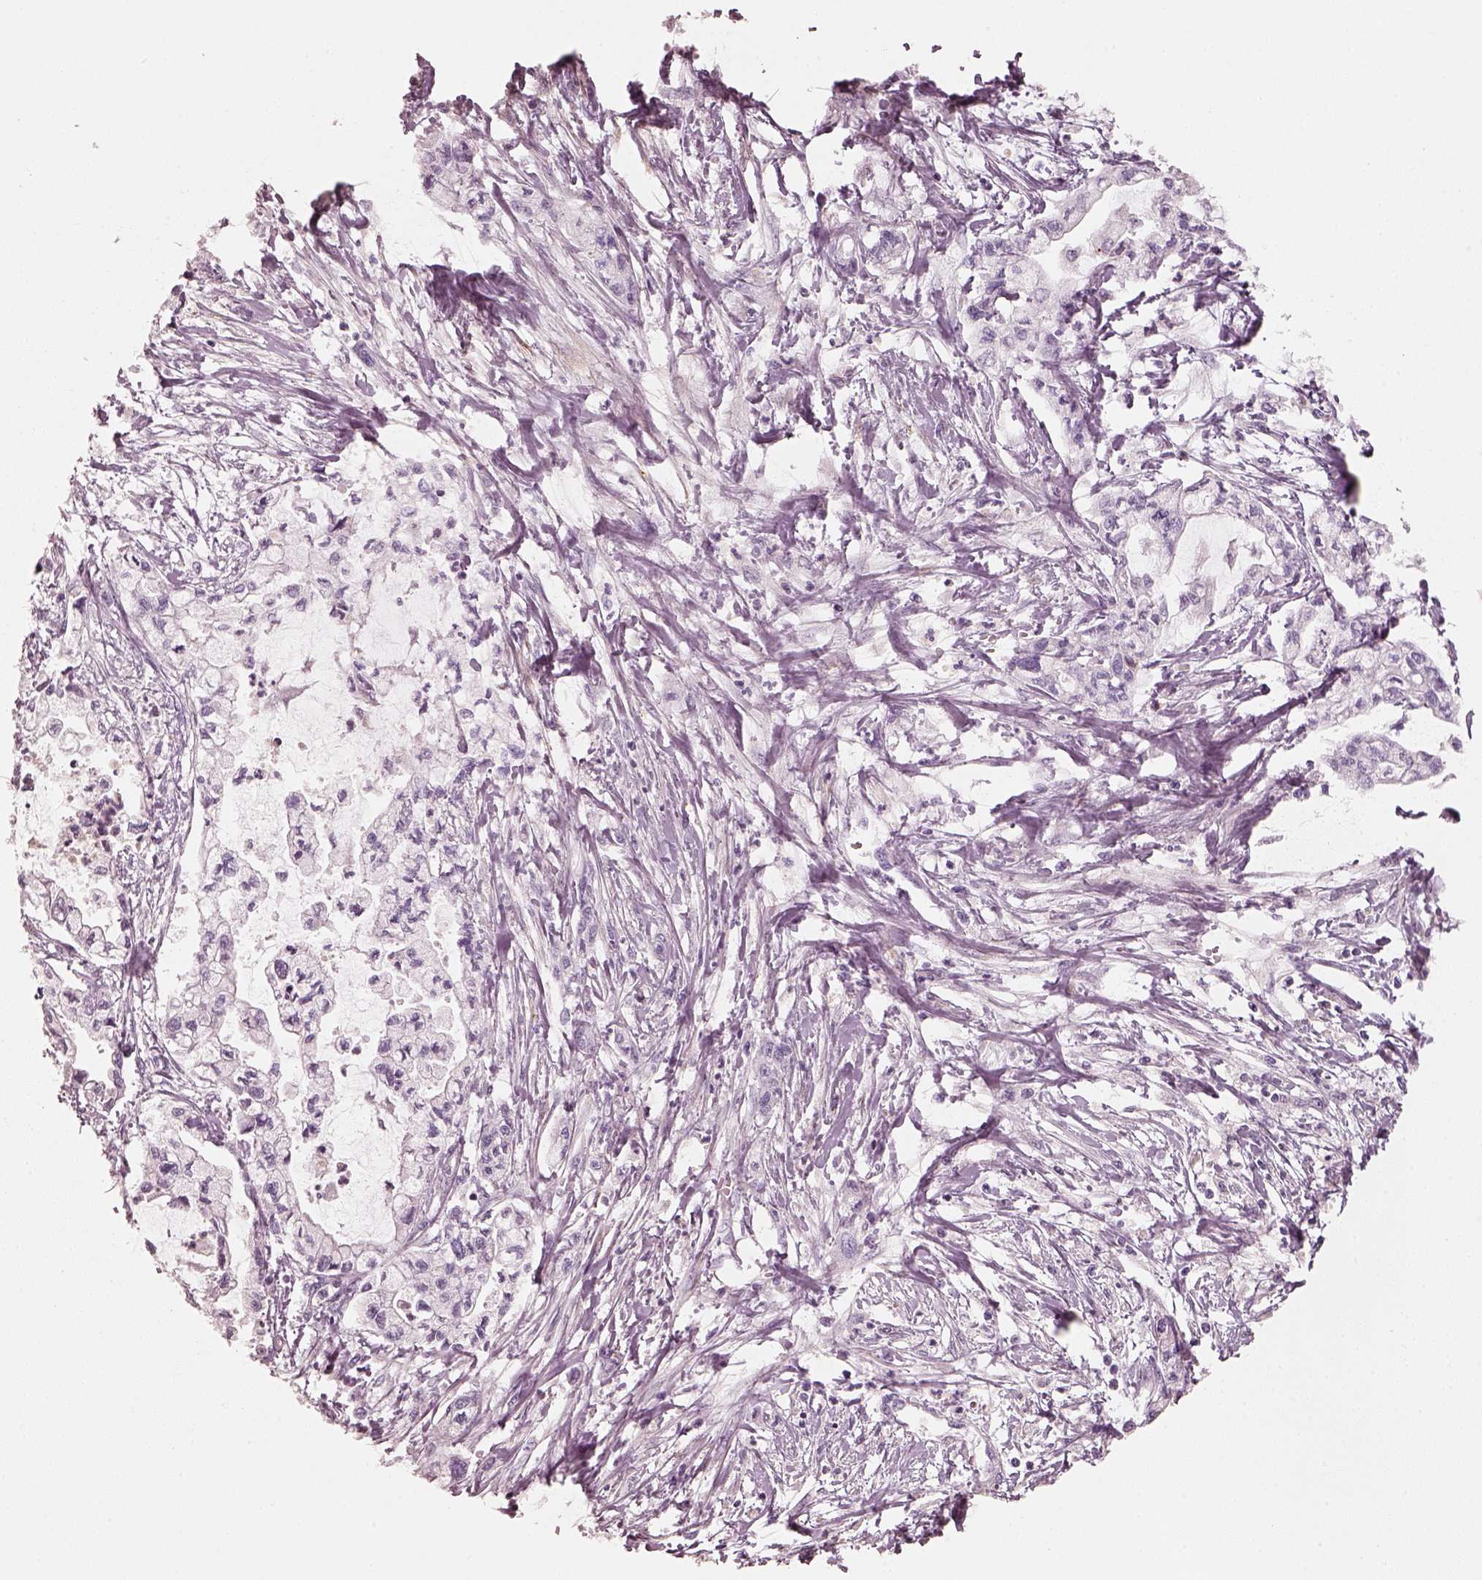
{"staining": {"intensity": "negative", "quantity": "none", "location": "none"}, "tissue": "pancreatic cancer", "cell_type": "Tumor cells", "image_type": "cancer", "snomed": [{"axis": "morphology", "description": "Adenocarcinoma, NOS"}, {"axis": "topography", "description": "Pancreas"}], "caption": "Photomicrograph shows no significant protein positivity in tumor cells of pancreatic cancer (adenocarcinoma).", "gene": "RS1", "patient": {"sex": "male", "age": 54}}